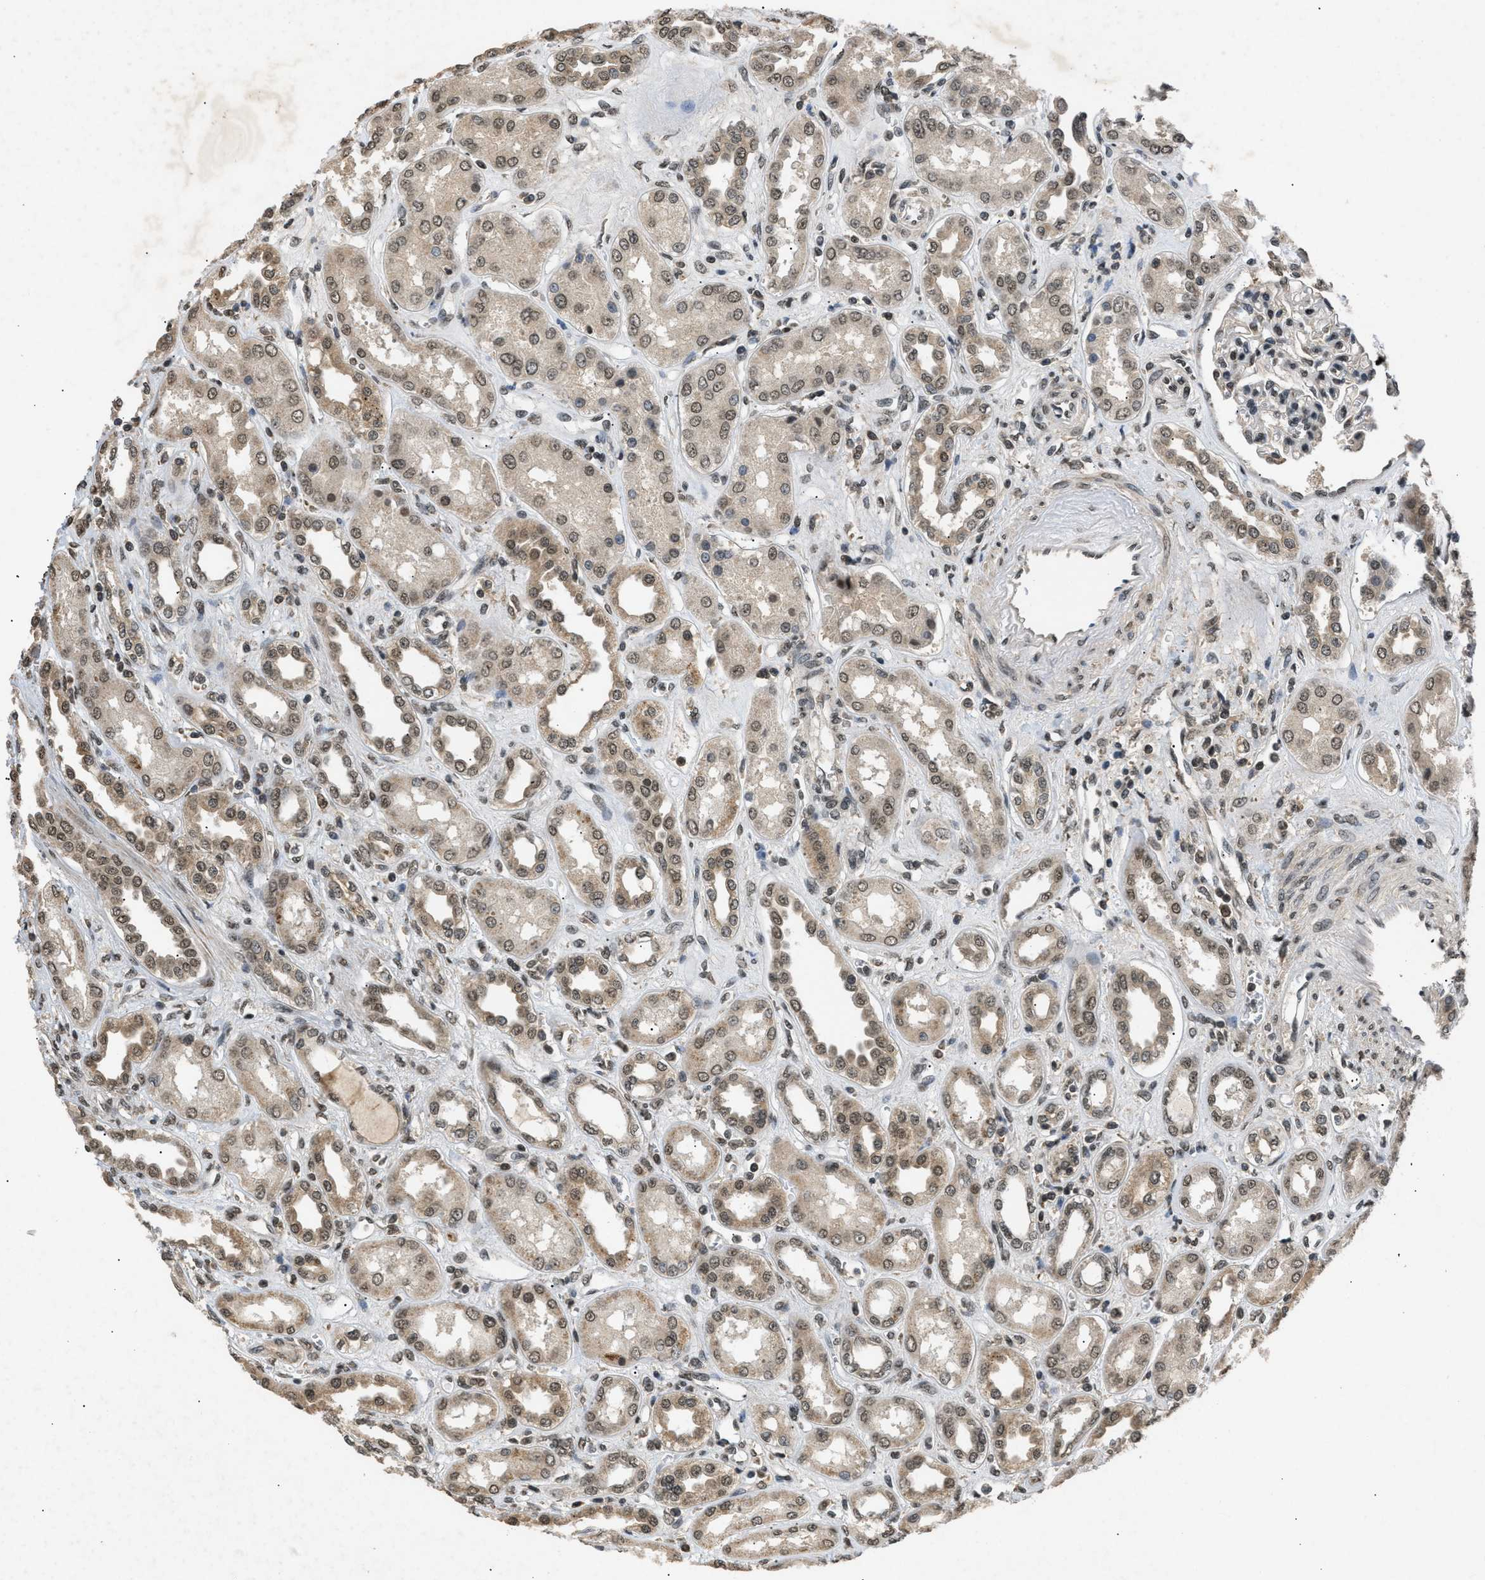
{"staining": {"intensity": "strong", "quantity": "25%-75%", "location": "nuclear"}, "tissue": "kidney", "cell_type": "Cells in glomeruli", "image_type": "normal", "snomed": [{"axis": "morphology", "description": "Normal tissue, NOS"}, {"axis": "topography", "description": "Kidney"}], "caption": "Immunohistochemistry (IHC) of benign human kidney reveals high levels of strong nuclear staining in about 25%-75% of cells in glomeruli.", "gene": "RBM5", "patient": {"sex": "male", "age": 59}}